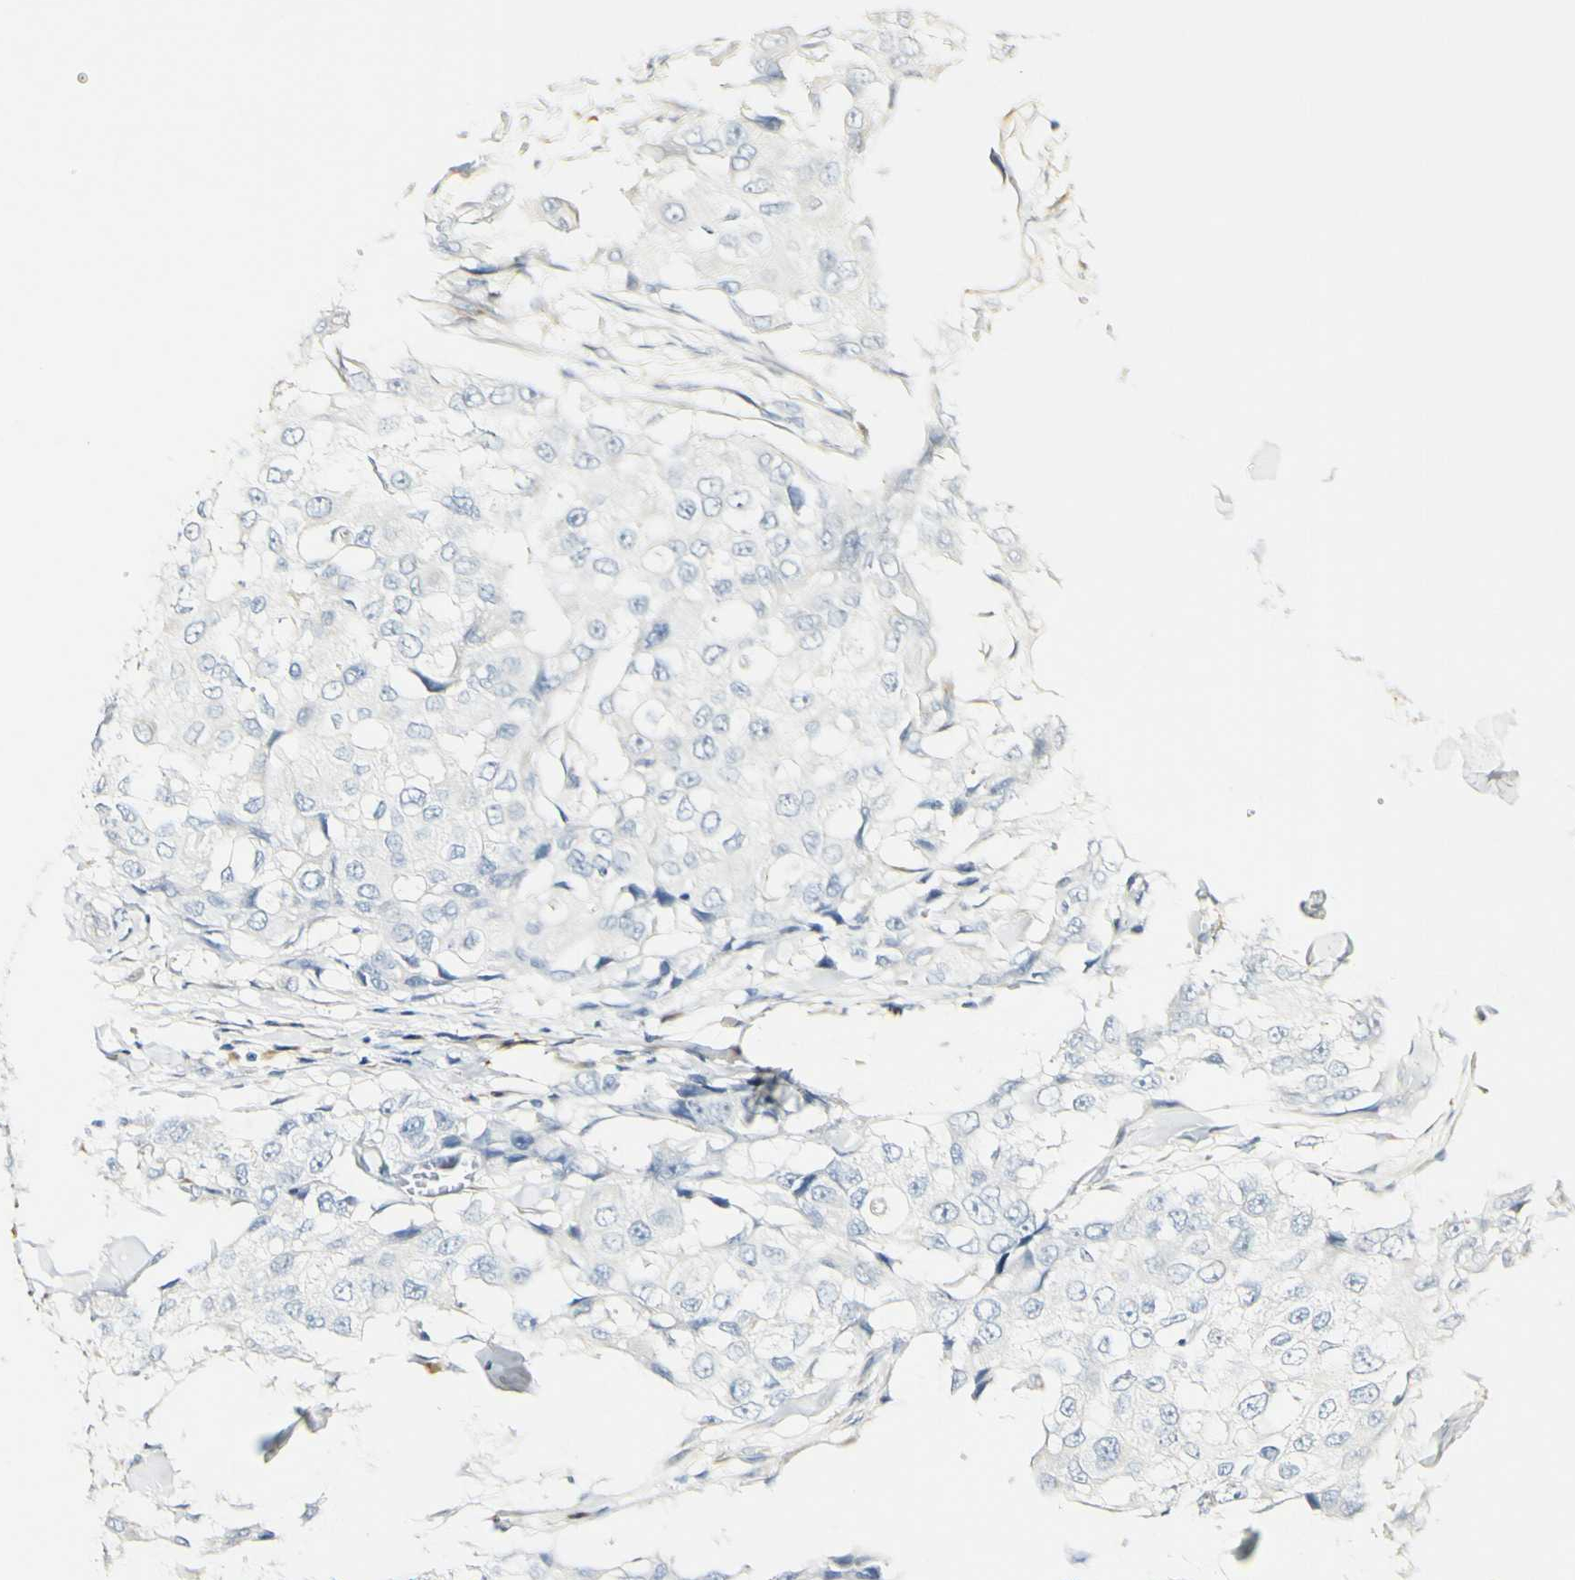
{"staining": {"intensity": "negative", "quantity": "none", "location": "none"}, "tissue": "breast cancer", "cell_type": "Tumor cells", "image_type": "cancer", "snomed": [{"axis": "morphology", "description": "Duct carcinoma"}, {"axis": "topography", "description": "Breast"}], "caption": "Breast cancer stained for a protein using immunohistochemistry (IHC) demonstrates no staining tumor cells.", "gene": "FMO3", "patient": {"sex": "female", "age": 27}}